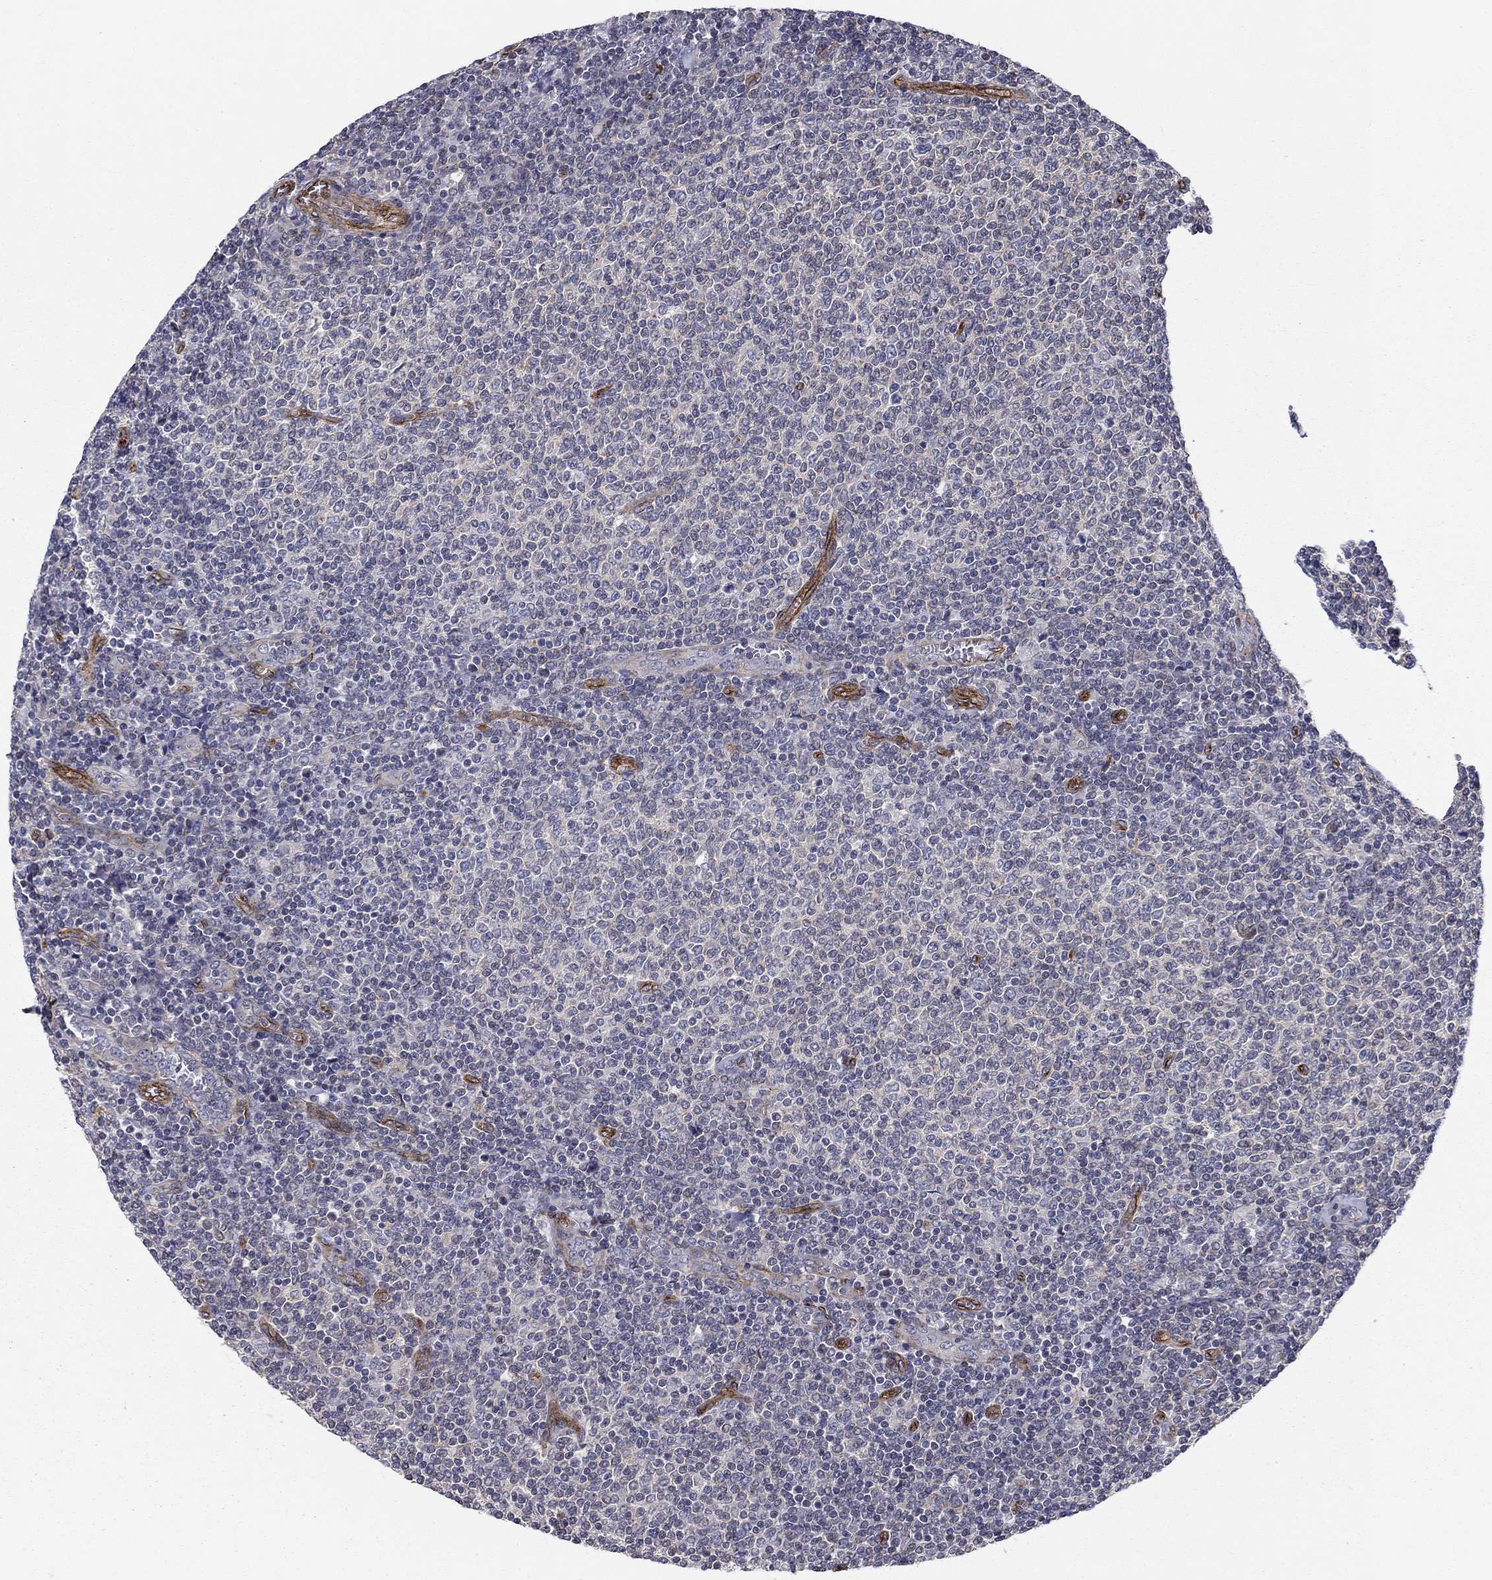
{"staining": {"intensity": "negative", "quantity": "none", "location": "none"}, "tissue": "lymphoma", "cell_type": "Tumor cells", "image_type": "cancer", "snomed": [{"axis": "morphology", "description": "Malignant lymphoma, non-Hodgkin's type, Low grade"}, {"axis": "topography", "description": "Lymph node"}], "caption": "Tumor cells show no significant positivity in malignant lymphoma, non-Hodgkin's type (low-grade).", "gene": "SYNC", "patient": {"sex": "male", "age": 52}}